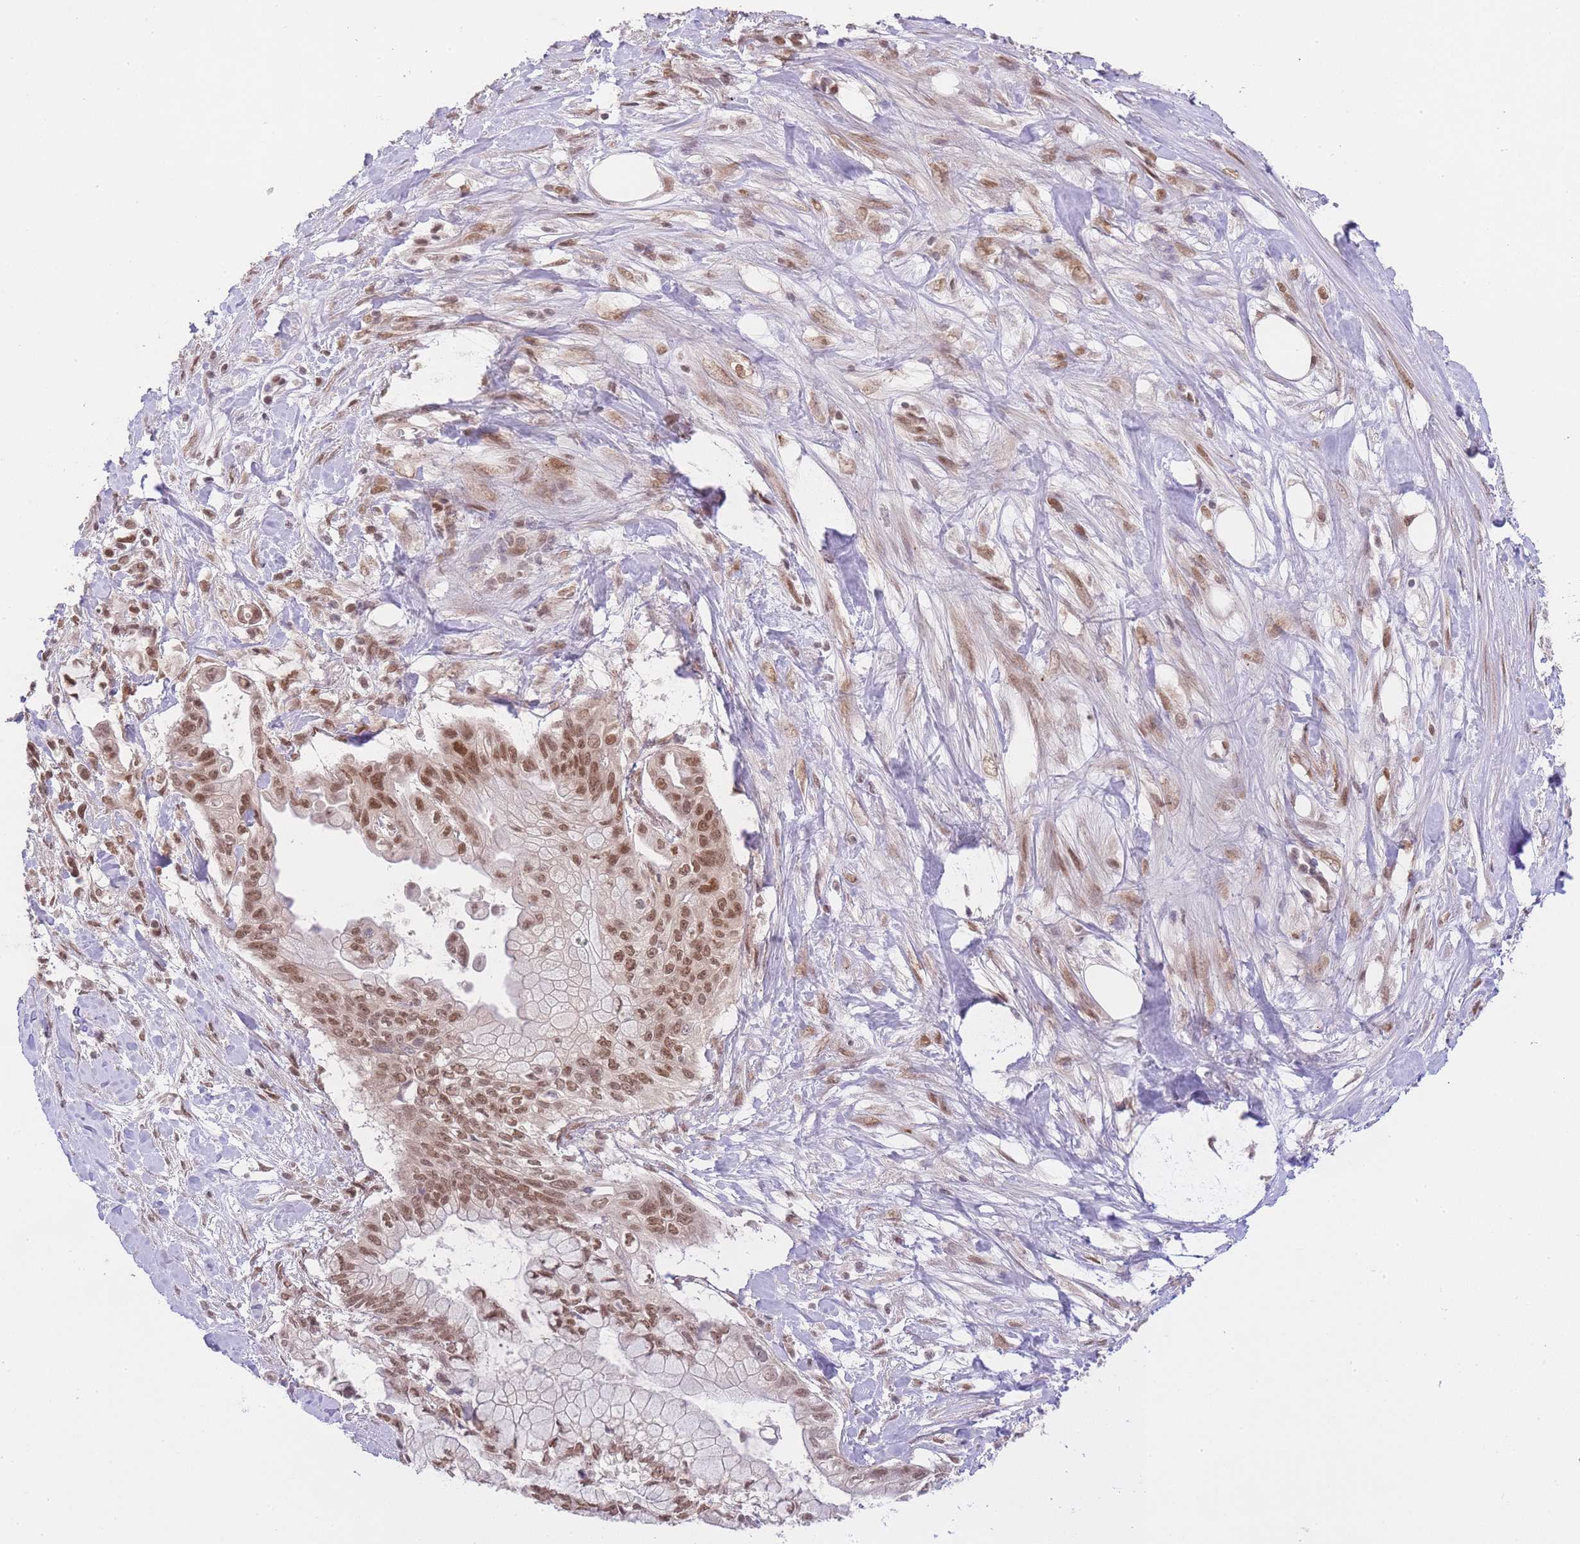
{"staining": {"intensity": "moderate", "quantity": ">75%", "location": "nuclear"}, "tissue": "pancreatic cancer", "cell_type": "Tumor cells", "image_type": "cancer", "snomed": [{"axis": "morphology", "description": "Adenocarcinoma, NOS"}, {"axis": "topography", "description": "Pancreas"}], "caption": "Protein analysis of pancreatic adenocarcinoma tissue displays moderate nuclear expression in approximately >75% of tumor cells. (IHC, brightfield microscopy, high magnification).", "gene": "TMED3", "patient": {"sex": "male", "age": 48}}